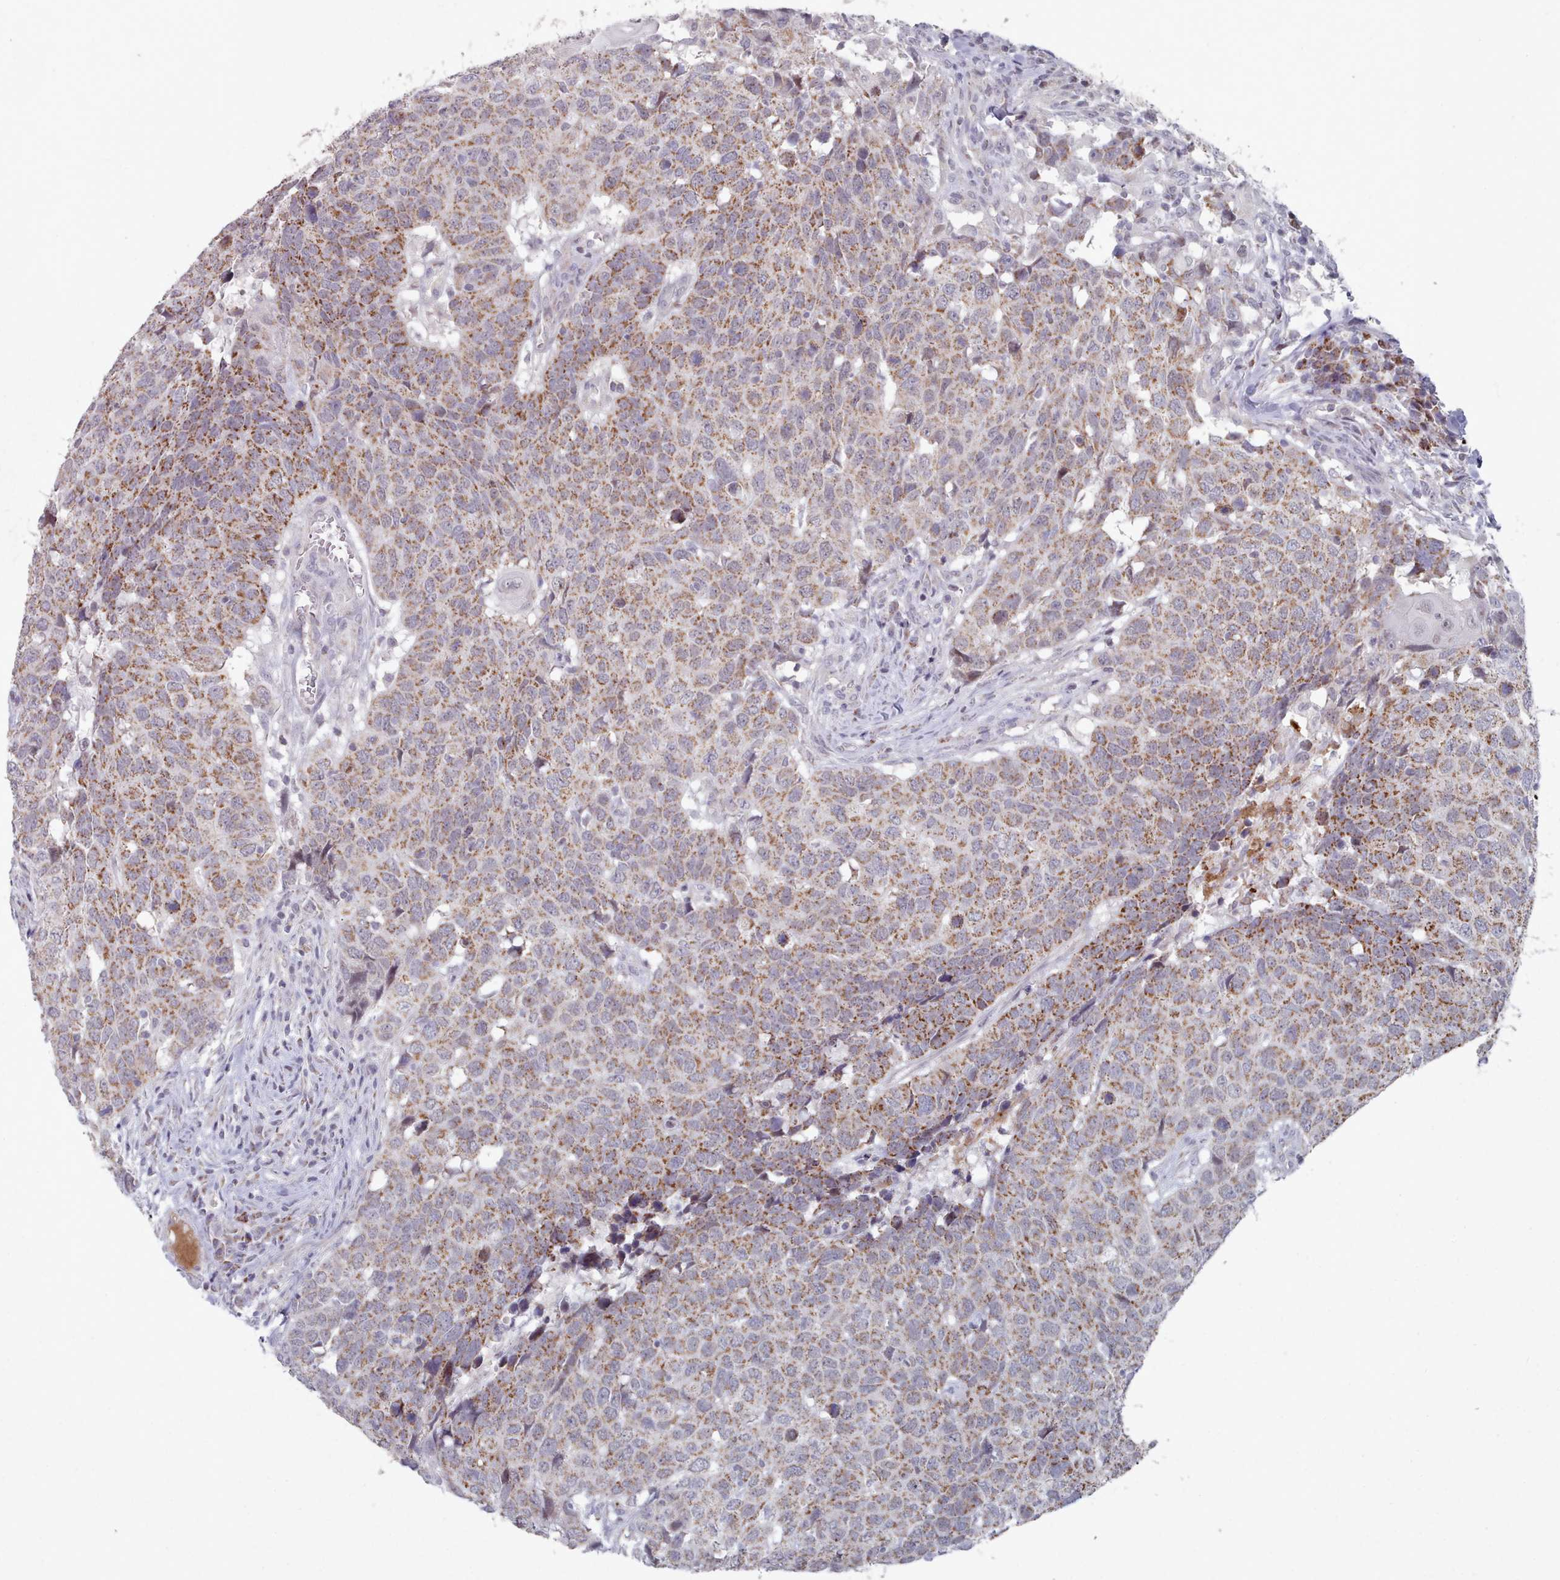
{"staining": {"intensity": "moderate", "quantity": ">75%", "location": "cytoplasmic/membranous"}, "tissue": "head and neck cancer", "cell_type": "Tumor cells", "image_type": "cancer", "snomed": [{"axis": "morphology", "description": "Normal tissue, NOS"}, {"axis": "morphology", "description": "Squamous cell carcinoma, NOS"}, {"axis": "topography", "description": "Skeletal muscle"}, {"axis": "topography", "description": "Vascular tissue"}, {"axis": "topography", "description": "Peripheral nerve tissue"}, {"axis": "topography", "description": "Head-Neck"}], "caption": "Brown immunohistochemical staining in human head and neck cancer shows moderate cytoplasmic/membranous staining in approximately >75% of tumor cells.", "gene": "TRARG1", "patient": {"sex": "male", "age": 66}}